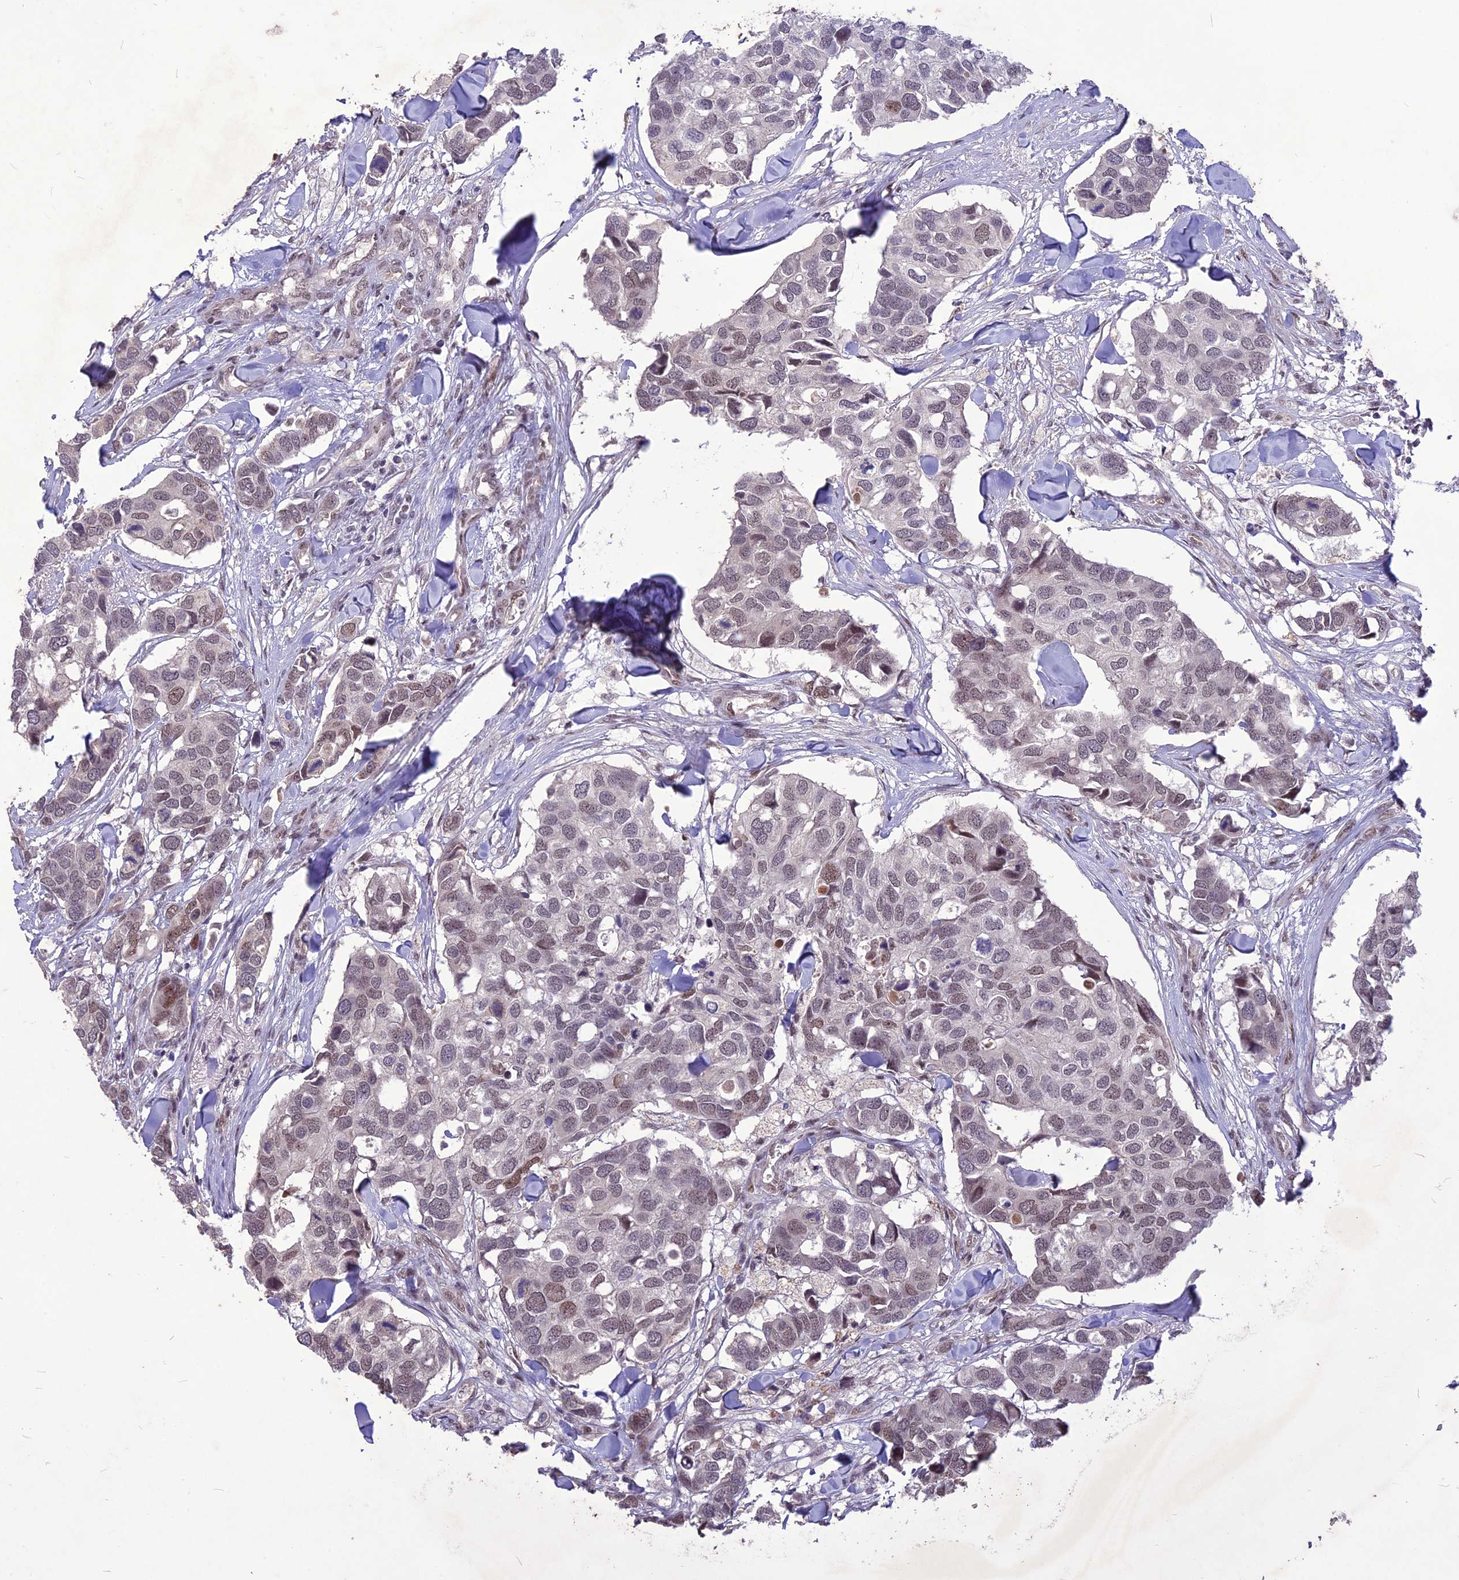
{"staining": {"intensity": "moderate", "quantity": "<25%", "location": "nuclear"}, "tissue": "breast cancer", "cell_type": "Tumor cells", "image_type": "cancer", "snomed": [{"axis": "morphology", "description": "Duct carcinoma"}, {"axis": "topography", "description": "Breast"}], "caption": "DAB immunohistochemical staining of human breast cancer (invasive ductal carcinoma) exhibits moderate nuclear protein positivity in about <25% of tumor cells. The staining was performed using DAB, with brown indicating positive protein expression. Nuclei are stained blue with hematoxylin.", "gene": "DIS3", "patient": {"sex": "female", "age": 83}}